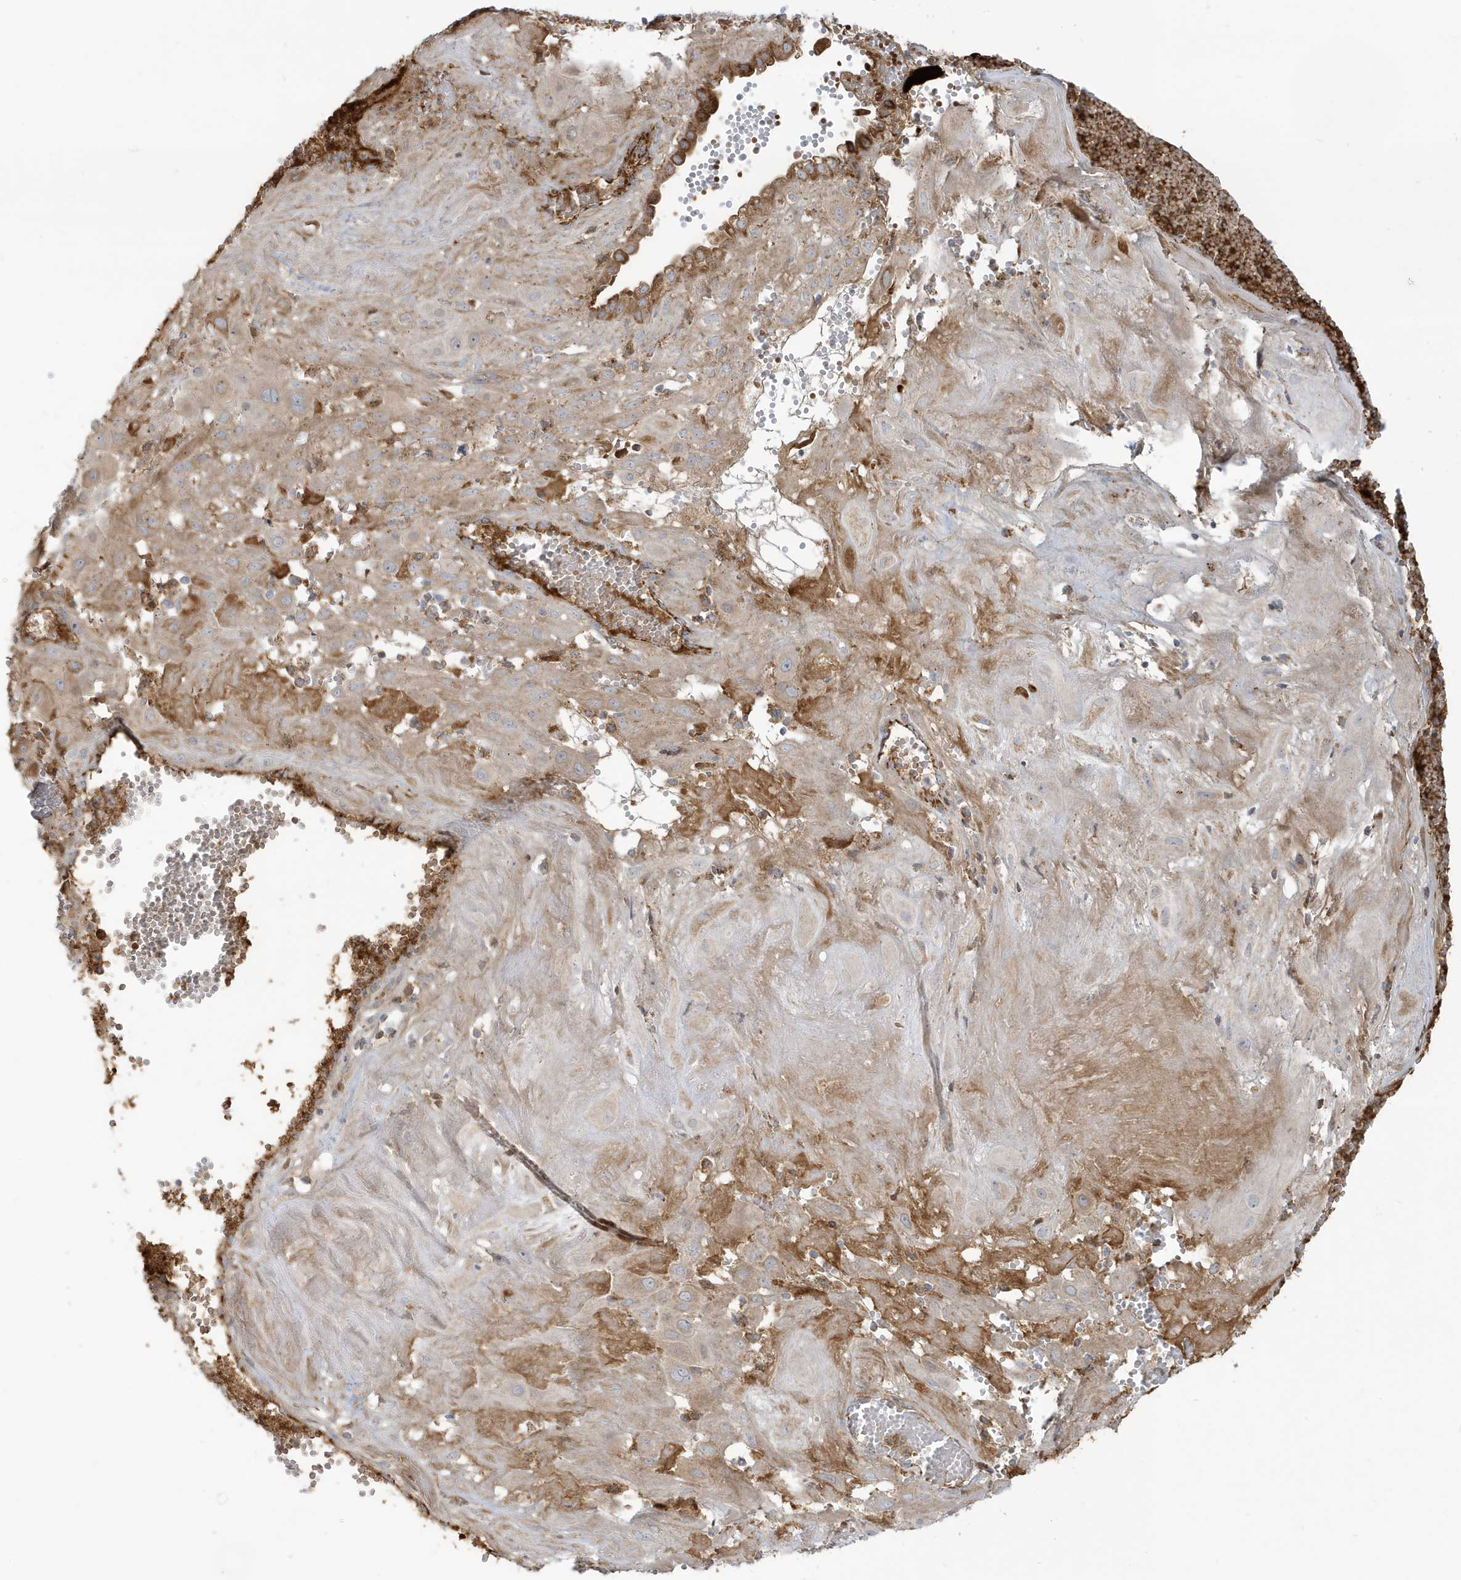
{"staining": {"intensity": "moderate", "quantity": "25%-75%", "location": "cytoplasmic/membranous"}, "tissue": "cervical cancer", "cell_type": "Tumor cells", "image_type": "cancer", "snomed": [{"axis": "morphology", "description": "Squamous cell carcinoma, NOS"}, {"axis": "topography", "description": "Cervix"}], "caption": "Immunohistochemical staining of human cervical cancer (squamous cell carcinoma) demonstrates moderate cytoplasmic/membranous protein staining in approximately 25%-75% of tumor cells.", "gene": "IFT57", "patient": {"sex": "female", "age": 34}}